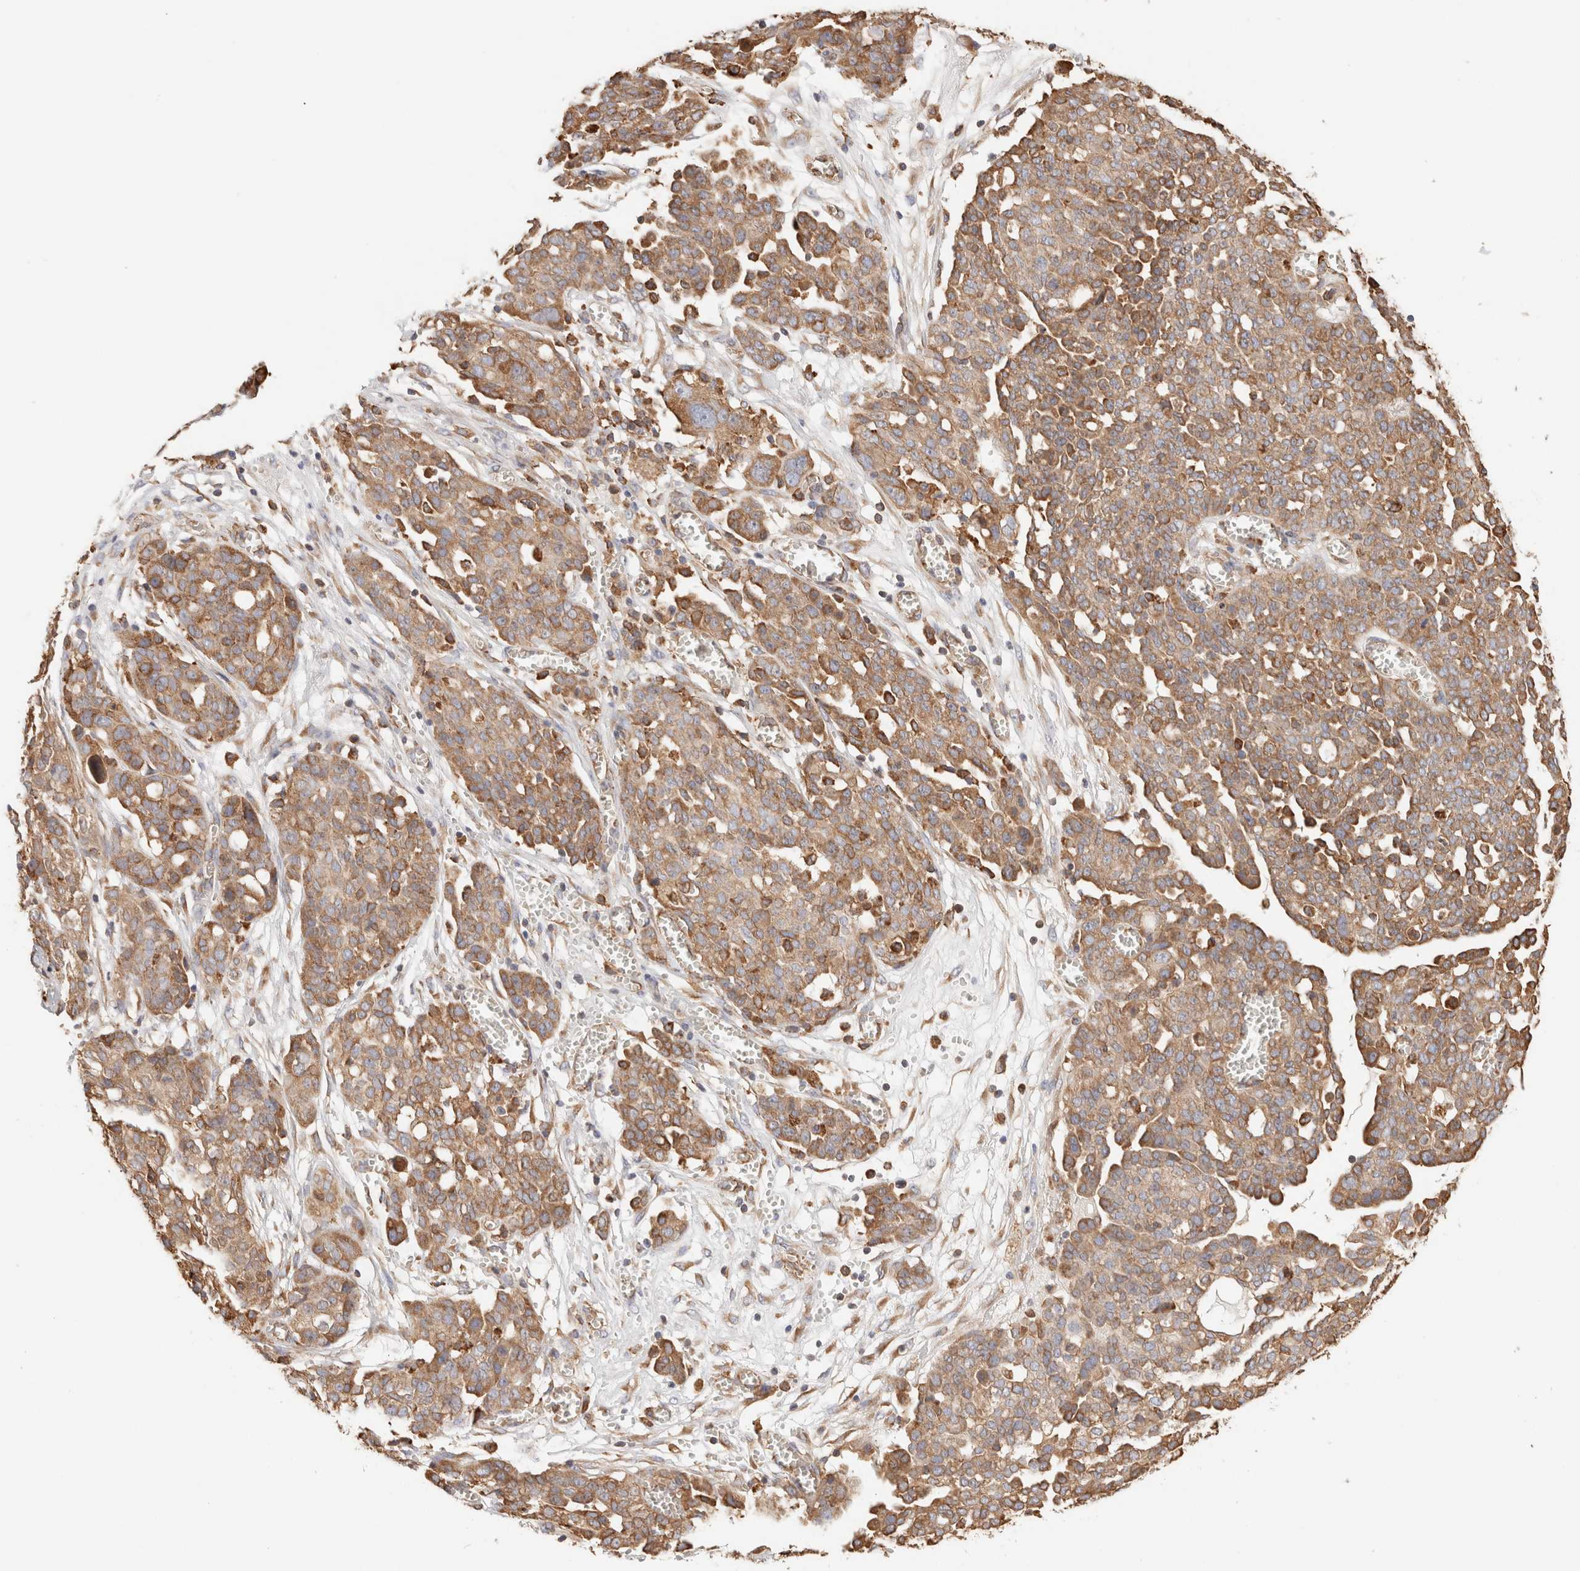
{"staining": {"intensity": "moderate", "quantity": ">75%", "location": "cytoplasmic/membranous"}, "tissue": "ovarian cancer", "cell_type": "Tumor cells", "image_type": "cancer", "snomed": [{"axis": "morphology", "description": "Cystadenocarcinoma, serous, NOS"}, {"axis": "topography", "description": "Soft tissue"}, {"axis": "topography", "description": "Ovary"}], "caption": "An immunohistochemistry (IHC) photomicrograph of neoplastic tissue is shown. Protein staining in brown highlights moderate cytoplasmic/membranous positivity in serous cystadenocarcinoma (ovarian) within tumor cells.", "gene": "FER", "patient": {"sex": "female", "age": 57}}